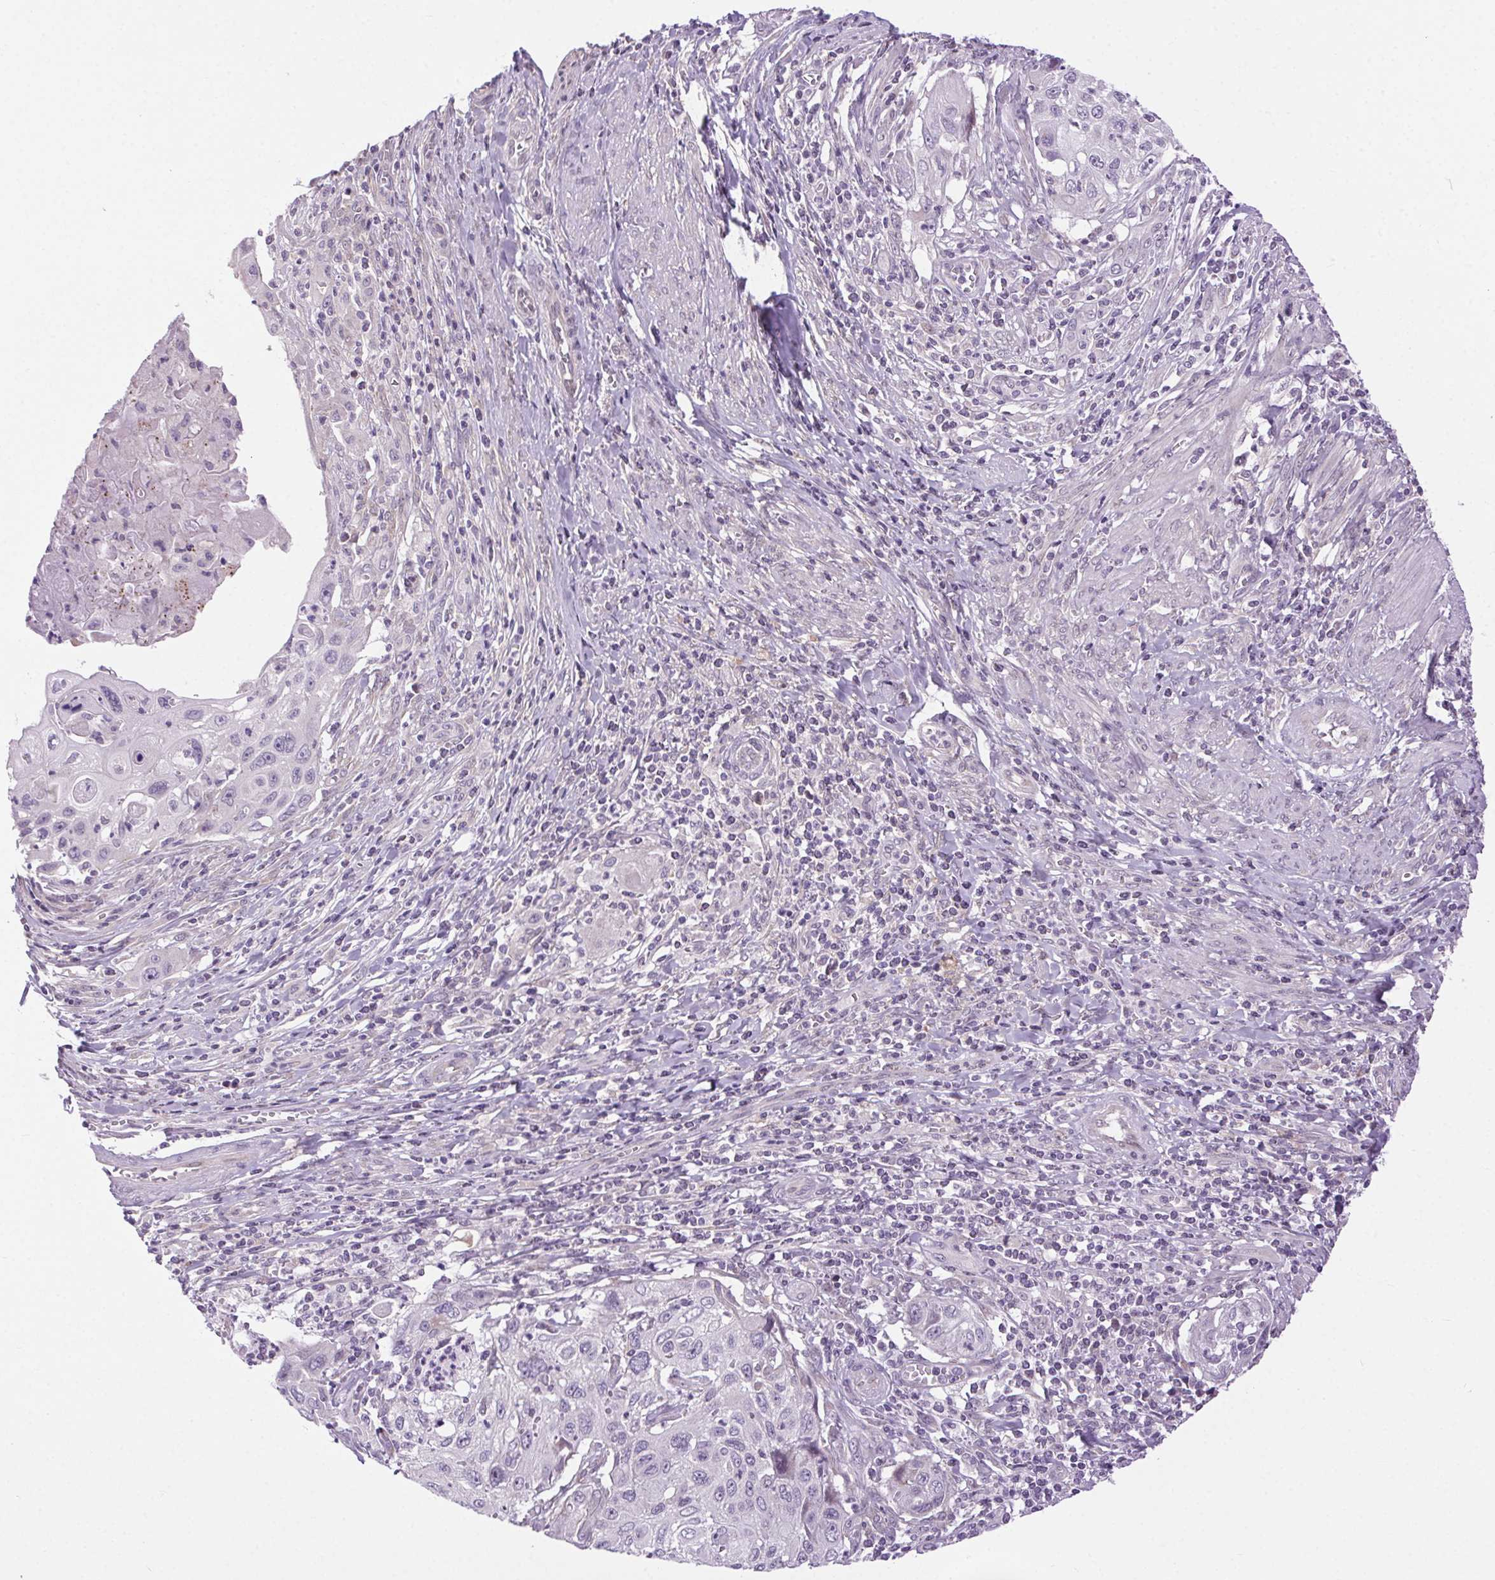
{"staining": {"intensity": "negative", "quantity": "none", "location": "none"}, "tissue": "cervical cancer", "cell_type": "Tumor cells", "image_type": "cancer", "snomed": [{"axis": "morphology", "description": "Squamous cell carcinoma, NOS"}, {"axis": "topography", "description": "Cervix"}], "caption": "Micrograph shows no significant protein expression in tumor cells of cervical cancer (squamous cell carcinoma).", "gene": "SYT11", "patient": {"sex": "female", "age": 70}}